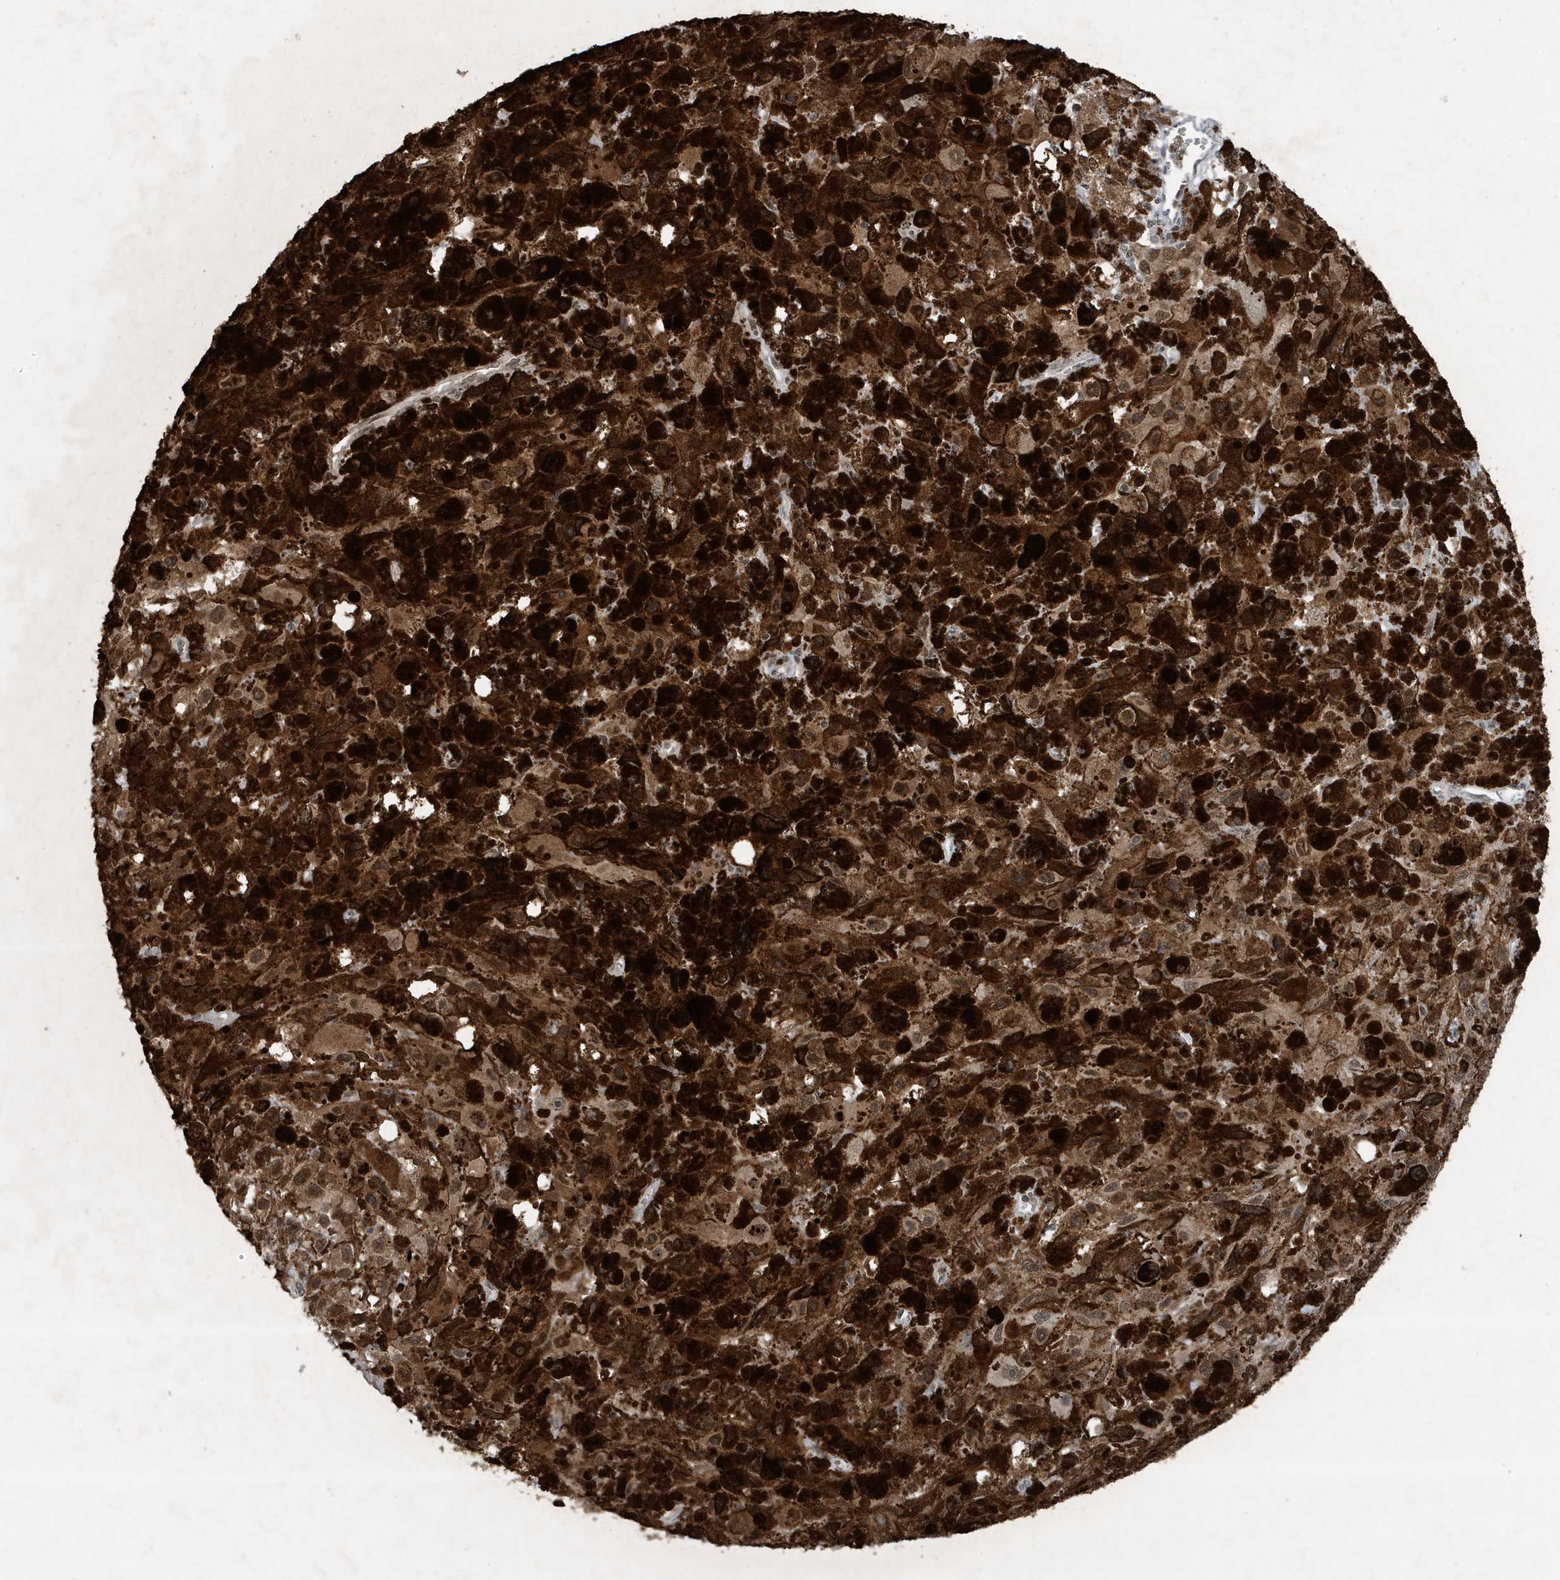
{"staining": {"intensity": "moderate", "quantity": ">75%", "location": "cytoplasmic/membranous,nuclear"}, "tissue": "melanoma", "cell_type": "Tumor cells", "image_type": "cancer", "snomed": [{"axis": "morphology", "description": "Malignant melanoma, NOS"}, {"axis": "topography", "description": "Skin"}], "caption": "Immunohistochemistry (IHC) (DAB (3,3'-diaminobenzidine)) staining of human malignant melanoma shows moderate cytoplasmic/membranous and nuclear protein staining in about >75% of tumor cells.", "gene": "HSPA1A", "patient": {"sex": "female", "age": 104}}